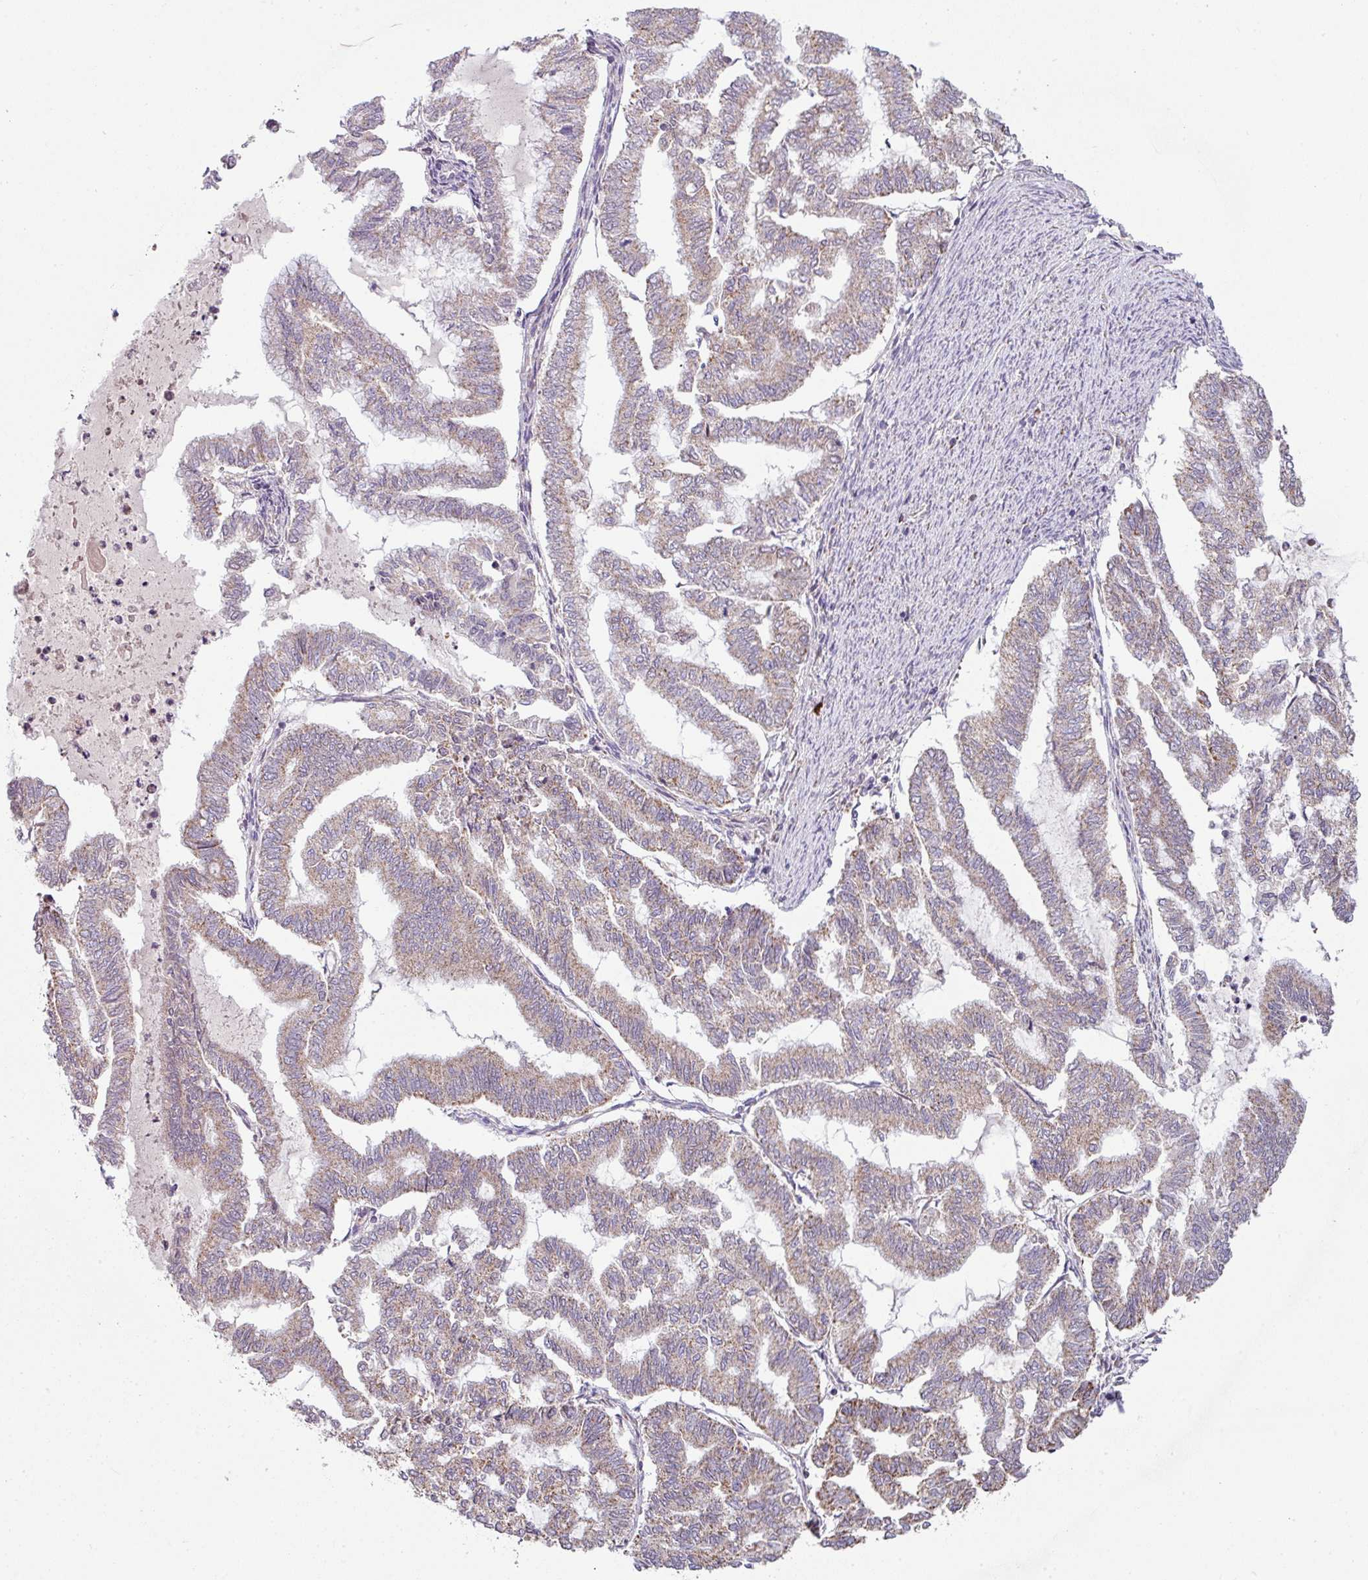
{"staining": {"intensity": "weak", "quantity": ">75%", "location": "cytoplasmic/membranous"}, "tissue": "endometrial cancer", "cell_type": "Tumor cells", "image_type": "cancer", "snomed": [{"axis": "morphology", "description": "Adenocarcinoma, NOS"}, {"axis": "topography", "description": "Endometrium"}], "caption": "Human endometrial cancer stained for a protein (brown) shows weak cytoplasmic/membranous positive expression in approximately >75% of tumor cells.", "gene": "LRRC9", "patient": {"sex": "female", "age": 79}}